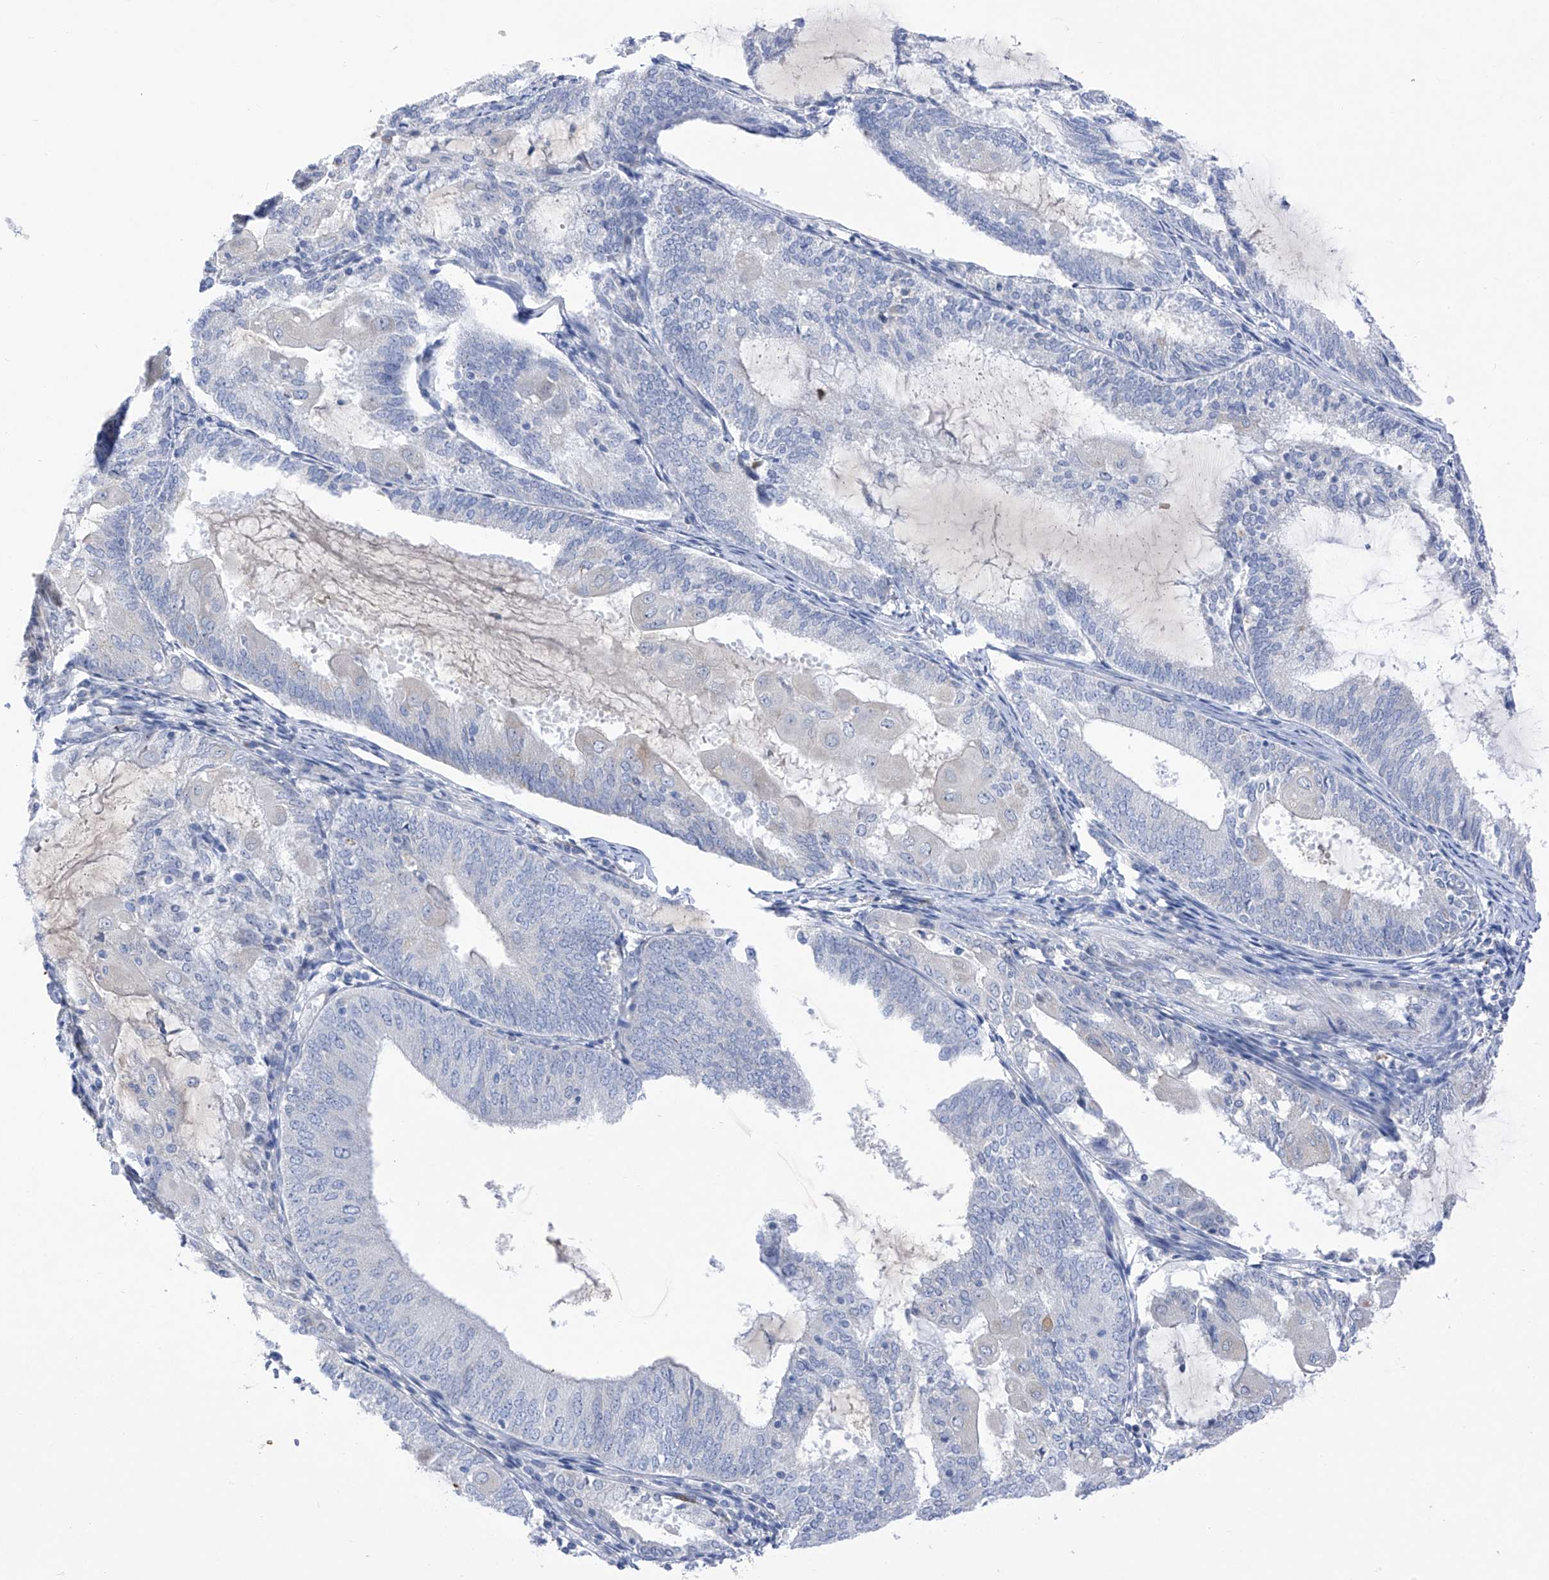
{"staining": {"intensity": "negative", "quantity": "none", "location": "none"}, "tissue": "endometrial cancer", "cell_type": "Tumor cells", "image_type": "cancer", "snomed": [{"axis": "morphology", "description": "Adenocarcinoma, NOS"}, {"axis": "topography", "description": "Endometrium"}], "caption": "IHC micrograph of endometrial adenocarcinoma stained for a protein (brown), which displays no expression in tumor cells. The staining was performed using DAB to visualize the protein expression in brown, while the nuclei were stained in blue with hematoxylin (Magnification: 20x).", "gene": "SLCO4A1", "patient": {"sex": "female", "age": 81}}